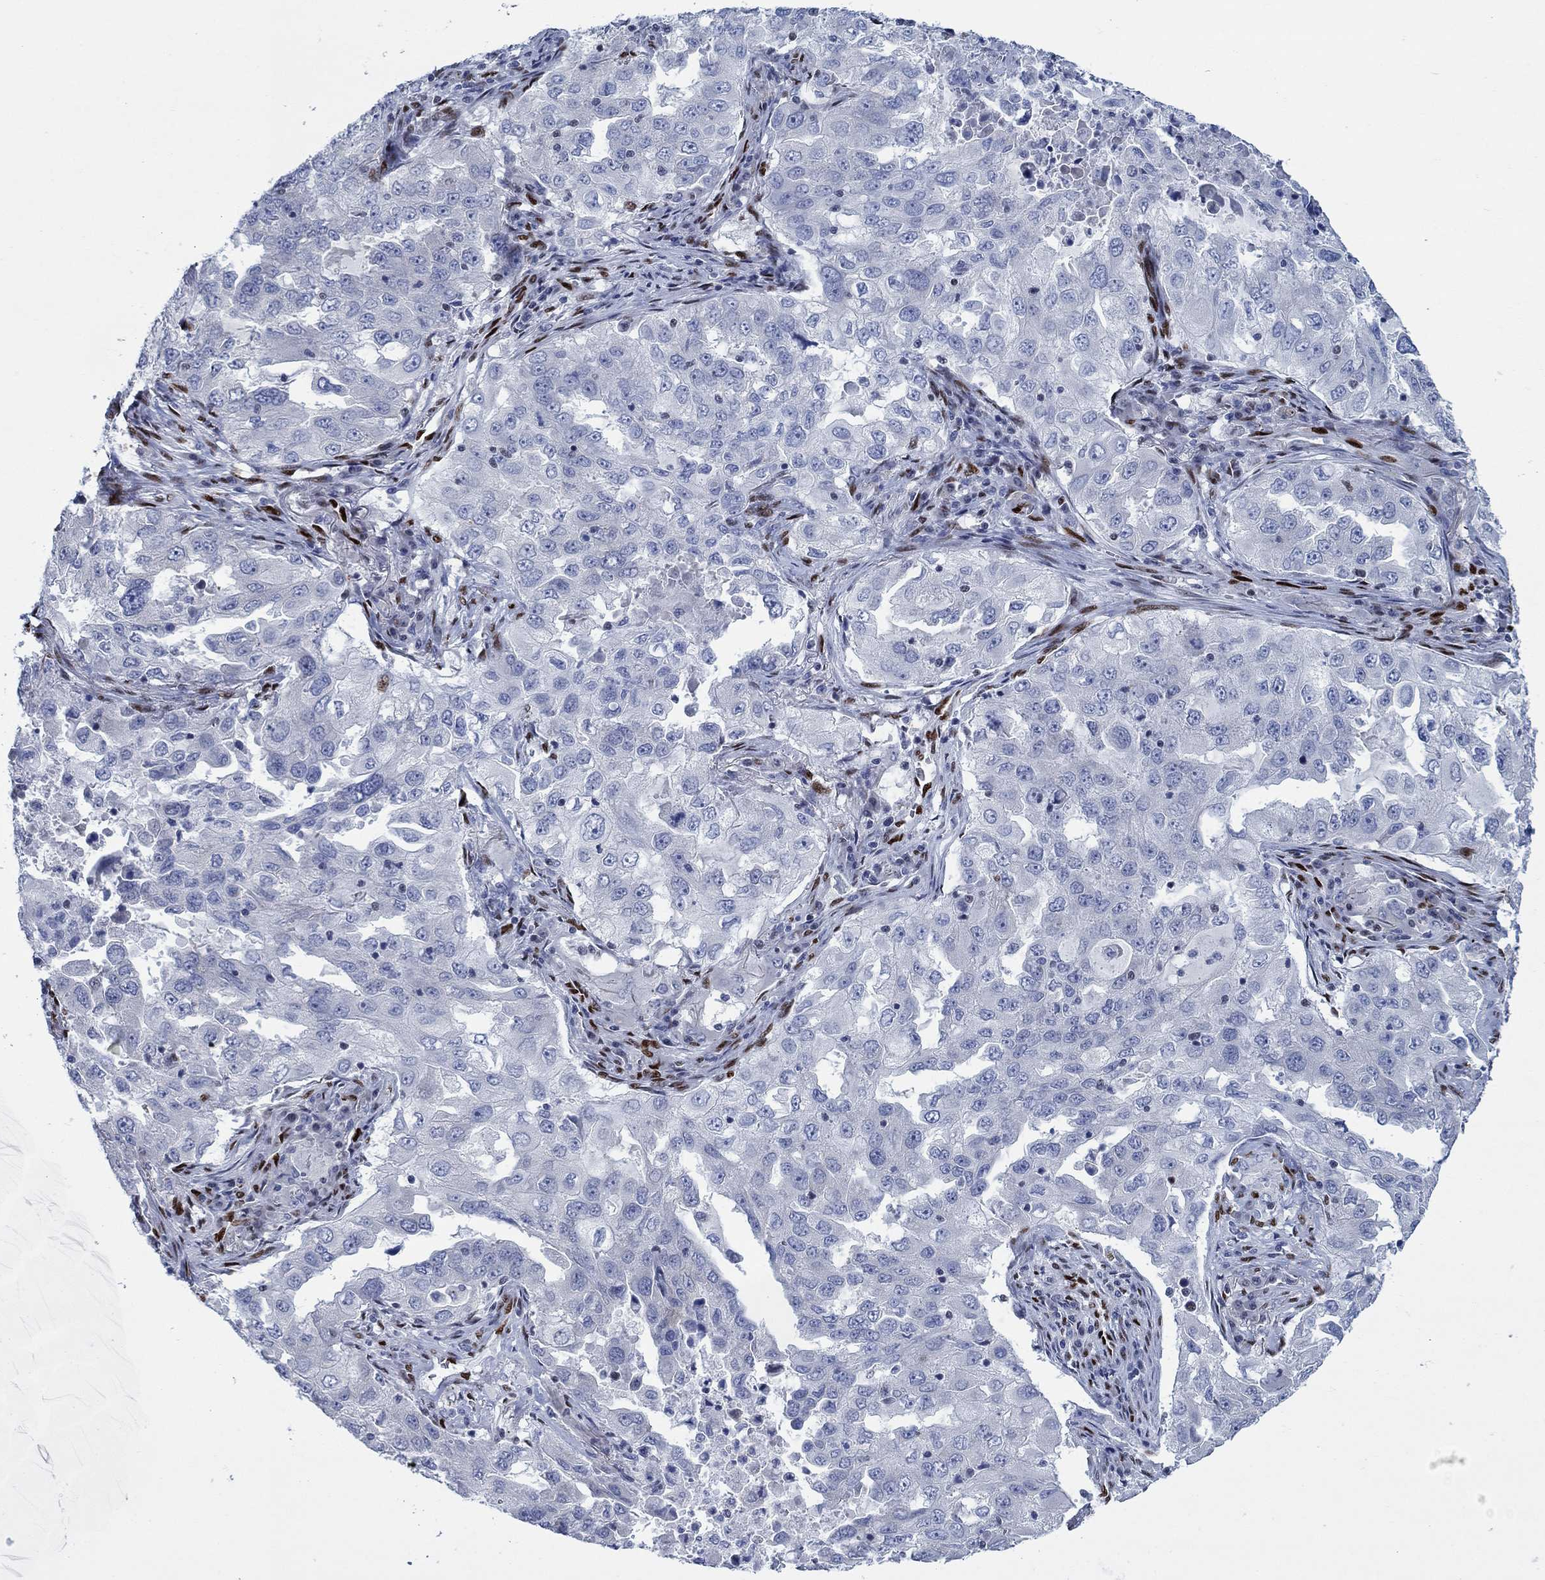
{"staining": {"intensity": "negative", "quantity": "none", "location": "none"}, "tissue": "lung cancer", "cell_type": "Tumor cells", "image_type": "cancer", "snomed": [{"axis": "morphology", "description": "Adenocarcinoma, NOS"}, {"axis": "topography", "description": "Lung"}], "caption": "Protein analysis of adenocarcinoma (lung) reveals no significant staining in tumor cells.", "gene": "ZEB1", "patient": {"sex": "female", "age": 61}}